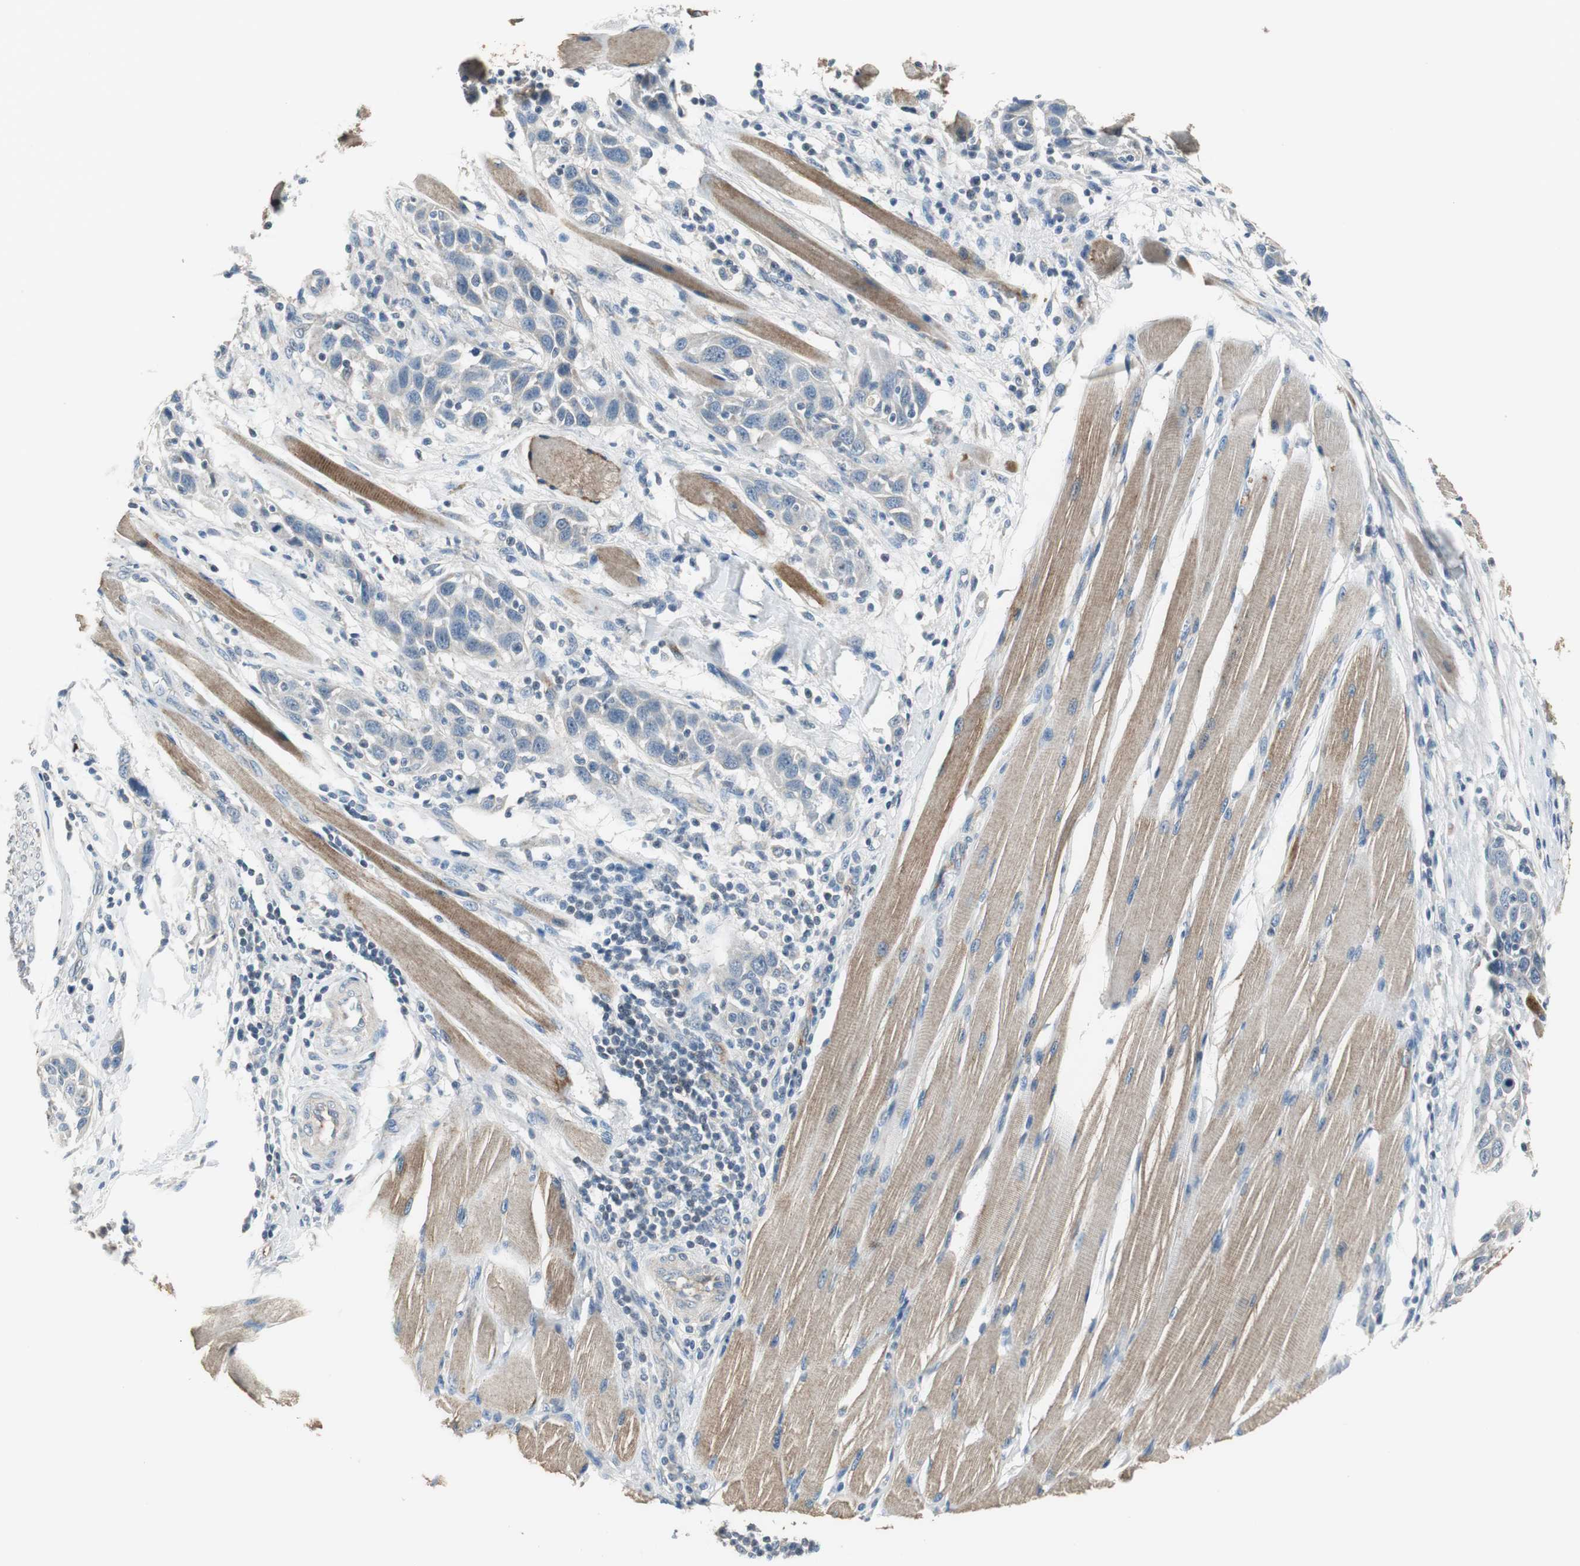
{"staining": {"intensity": "weak", "quantity": "25%-75%", "location": "cytoplasmic/membranous"}, "tissue": "head and neck cancer", "cell_type": "Tumor cells", "image_type": "cancer", "snomed": [{"axis": "morphology", "description": "Normal tissue, NOS"}, {"axis": "morphology", "description": "Squamous cell carcinoma, NOS"}, {"axis": "topography", "description": "Oral tissue"}, {"axis": "topography", "description": "Head-Neck"}], "caption": "Human head and neck squamous cell carcinoma stained with a brown dye reveals weak cytoplasmic/membranous positive positivity in approximately 25%-75% of tumor cells.", "gene": "MSTO1", "patient": {"sex": "female", "age": 50}}